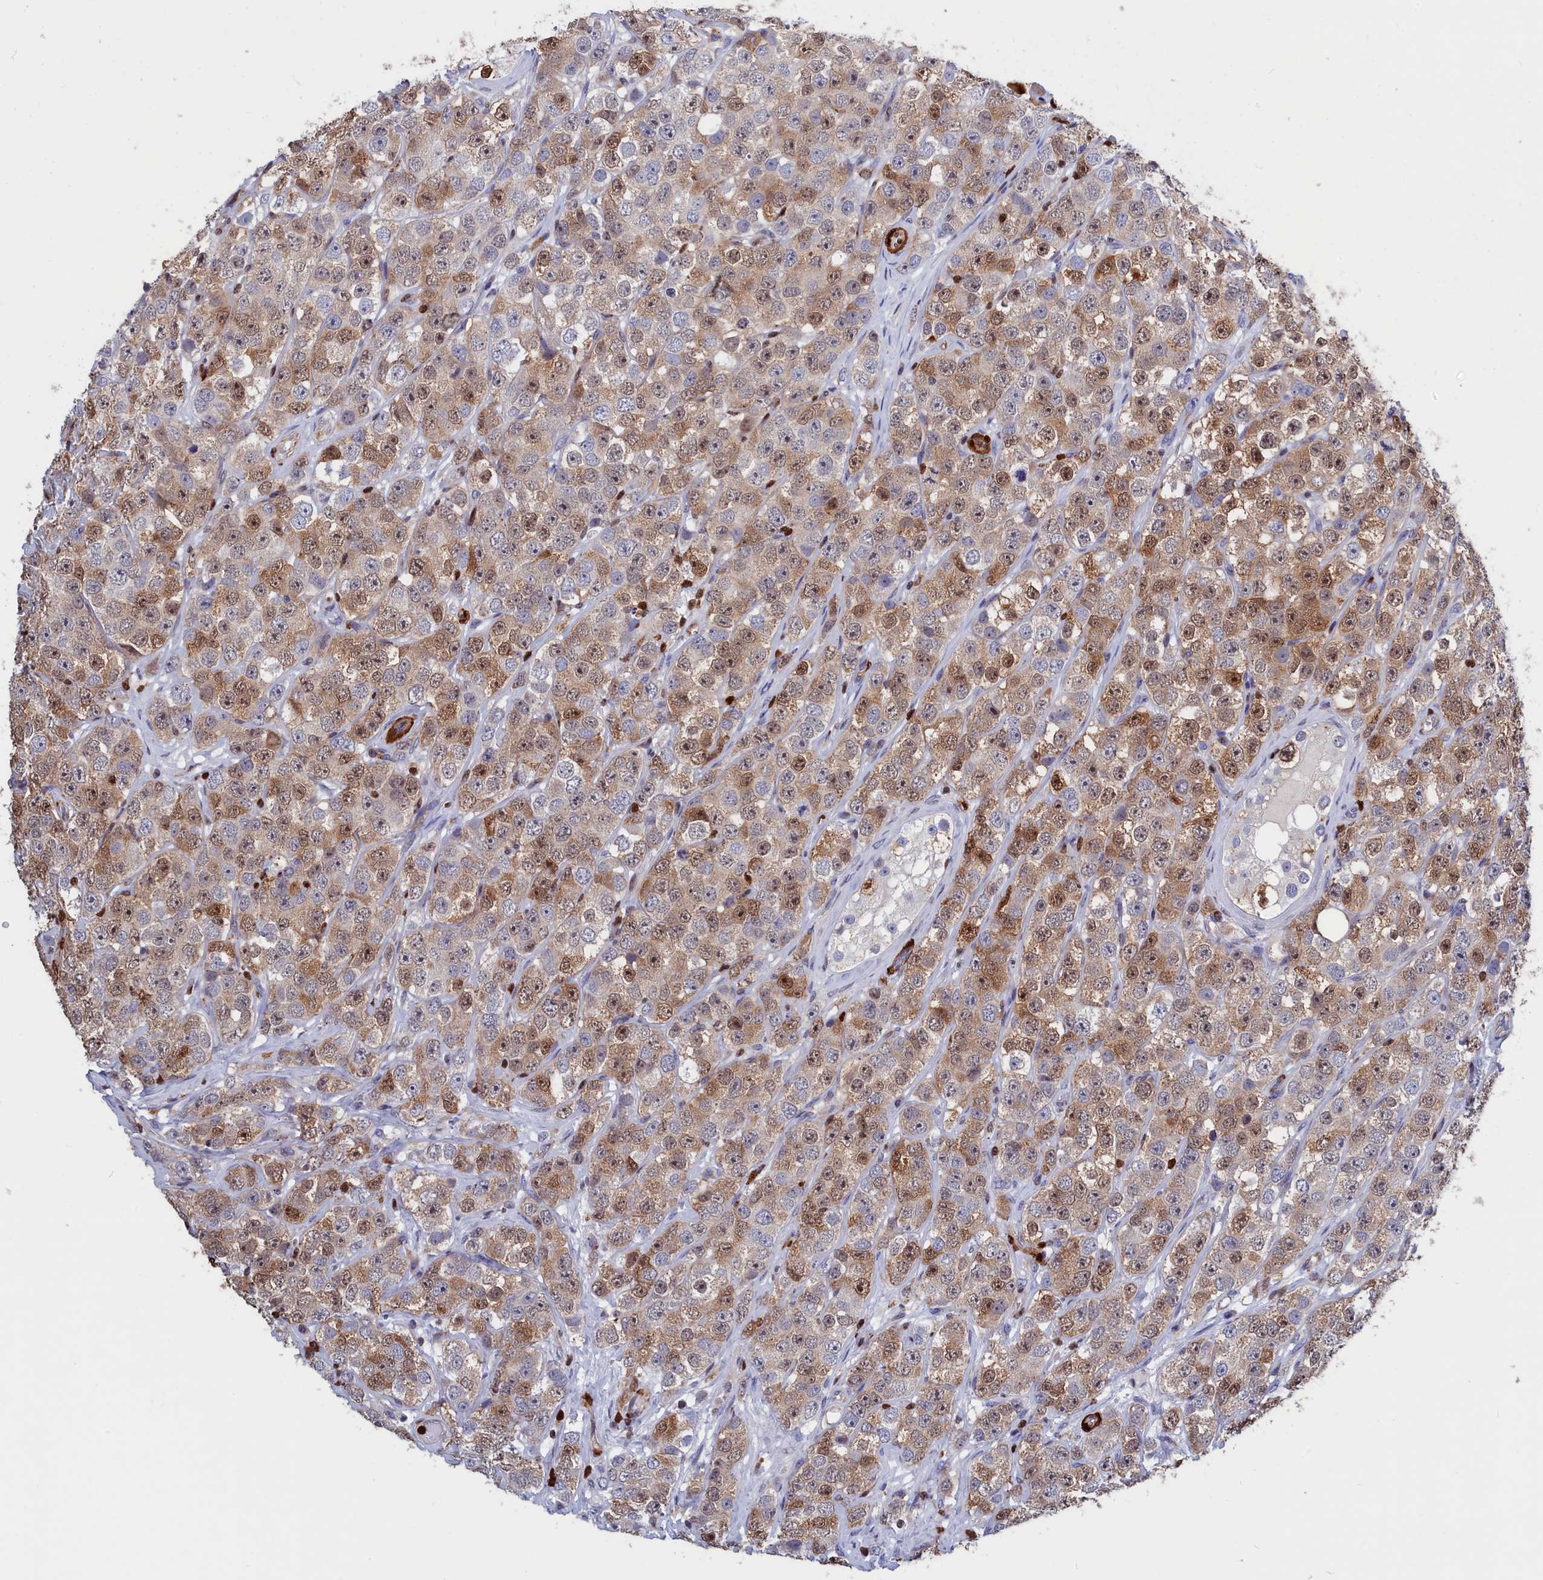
{"staining": {"intensity": "moderate", "quantity": "25%-75%", "location": "cytoplasmic/membranous,nuclear"}, "tissue": "testis cancer", "cell_type": "Tumor cells", "image_type": "cancer", "snomed": [{"axis": "morphology", "description": "Seminoma, NOS"}, {"axis": "topography", "description": "Testis"}], "caption": "Tumor cells show moderate cytoplasmic/membranous and nuclear expression in about 25%-75% of cells in testis cancer (seminoma).", "gene": "CRIP1", "patient": {"sex": "male", "age": 28}}